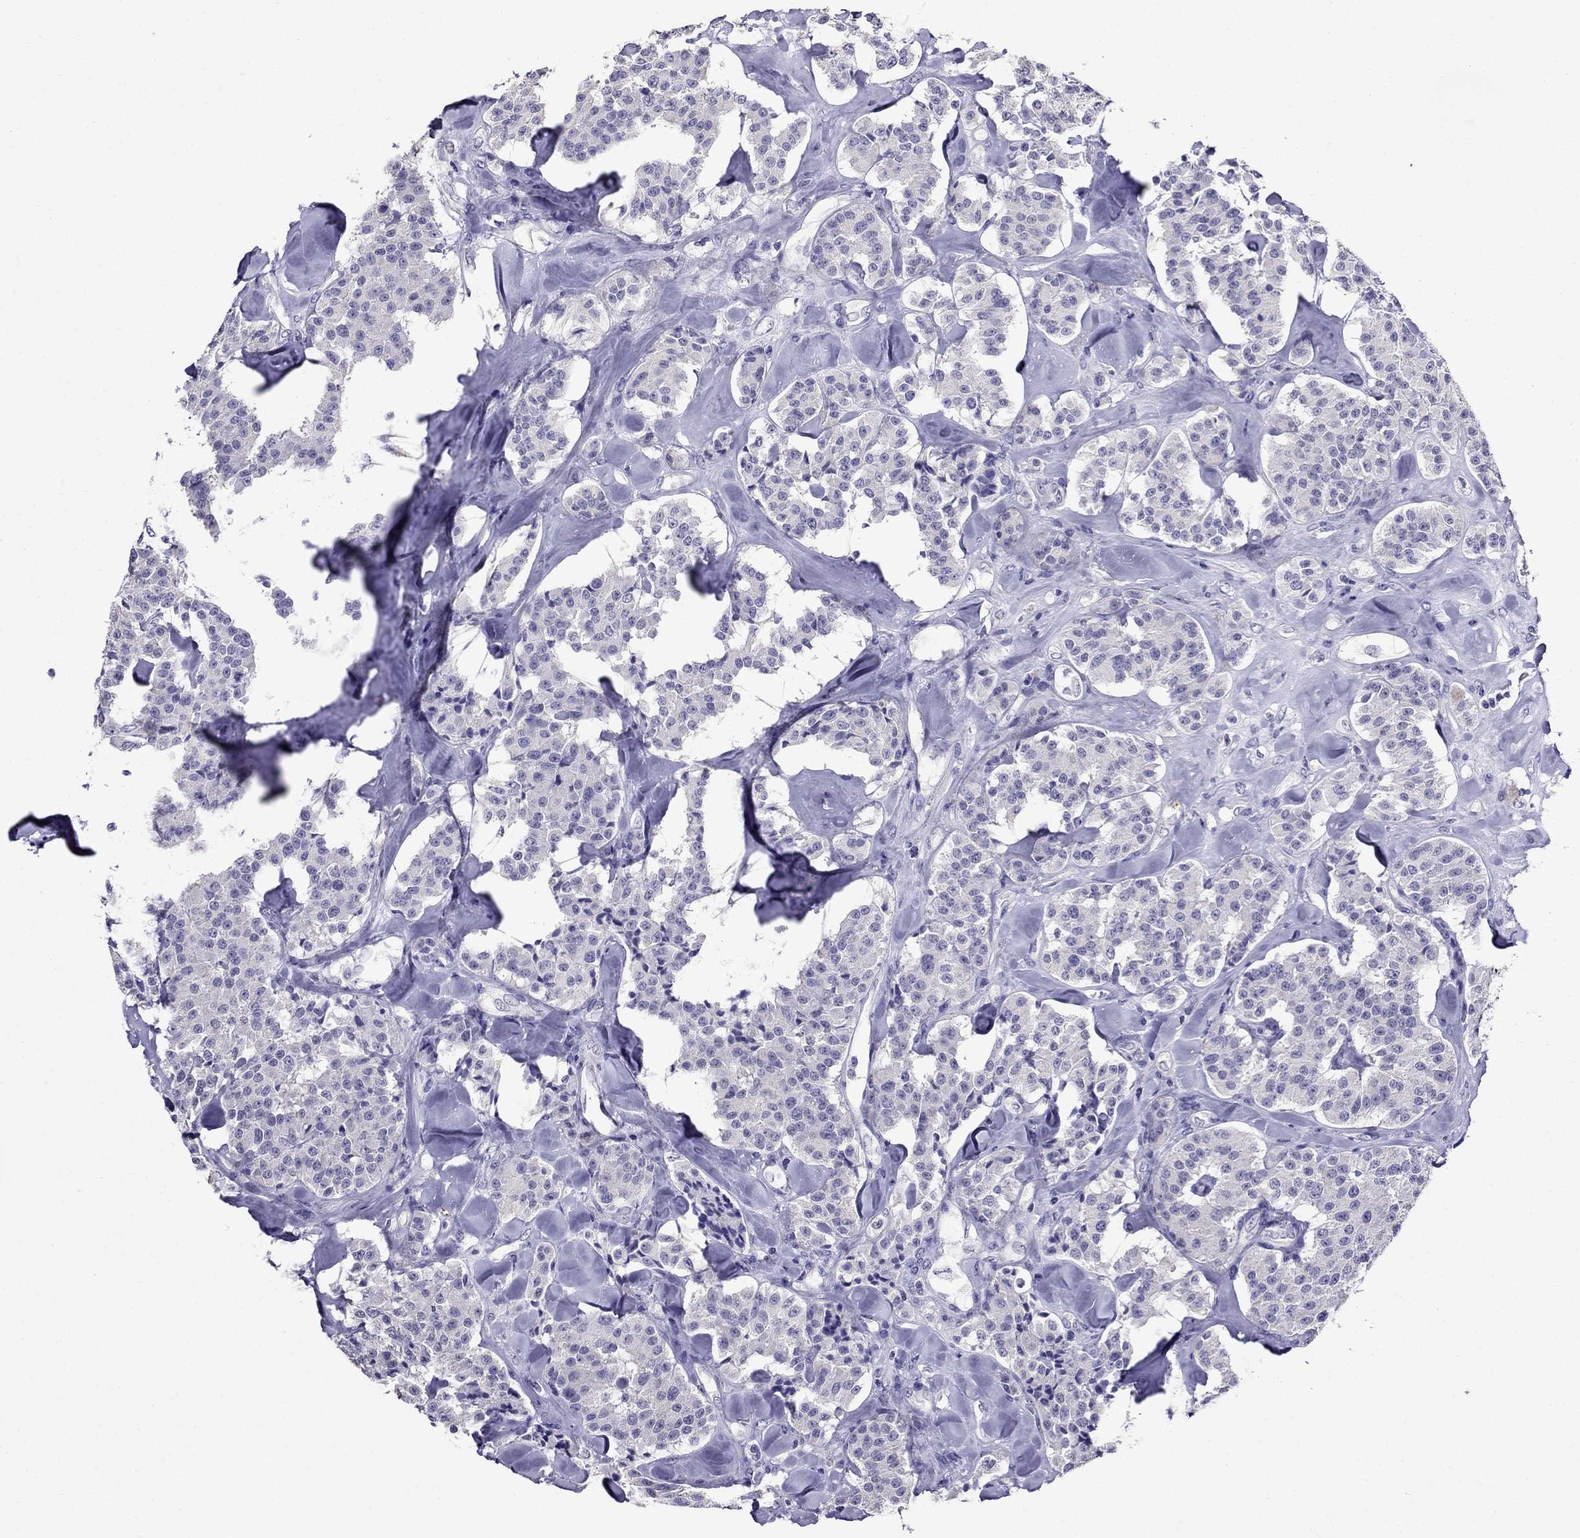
{"staining": {"intensity": "negative", "quantity": "none", "location": "none"}, "tissue": "carcinoid", "cell_type": "Tumor cells", "image_type": "cancer", "snomed": [{"axis": "morphology", "description": "Carcinoid, malignant, NOS"}, {"axis": "topography", "description": "Pancreas"}], "caption": "DAB immunohistochemical staining of carcinoid shows no significant staining in tumor cells.", "gene": "OLFM4", "patient": {"sex": "male", "age": 41}}